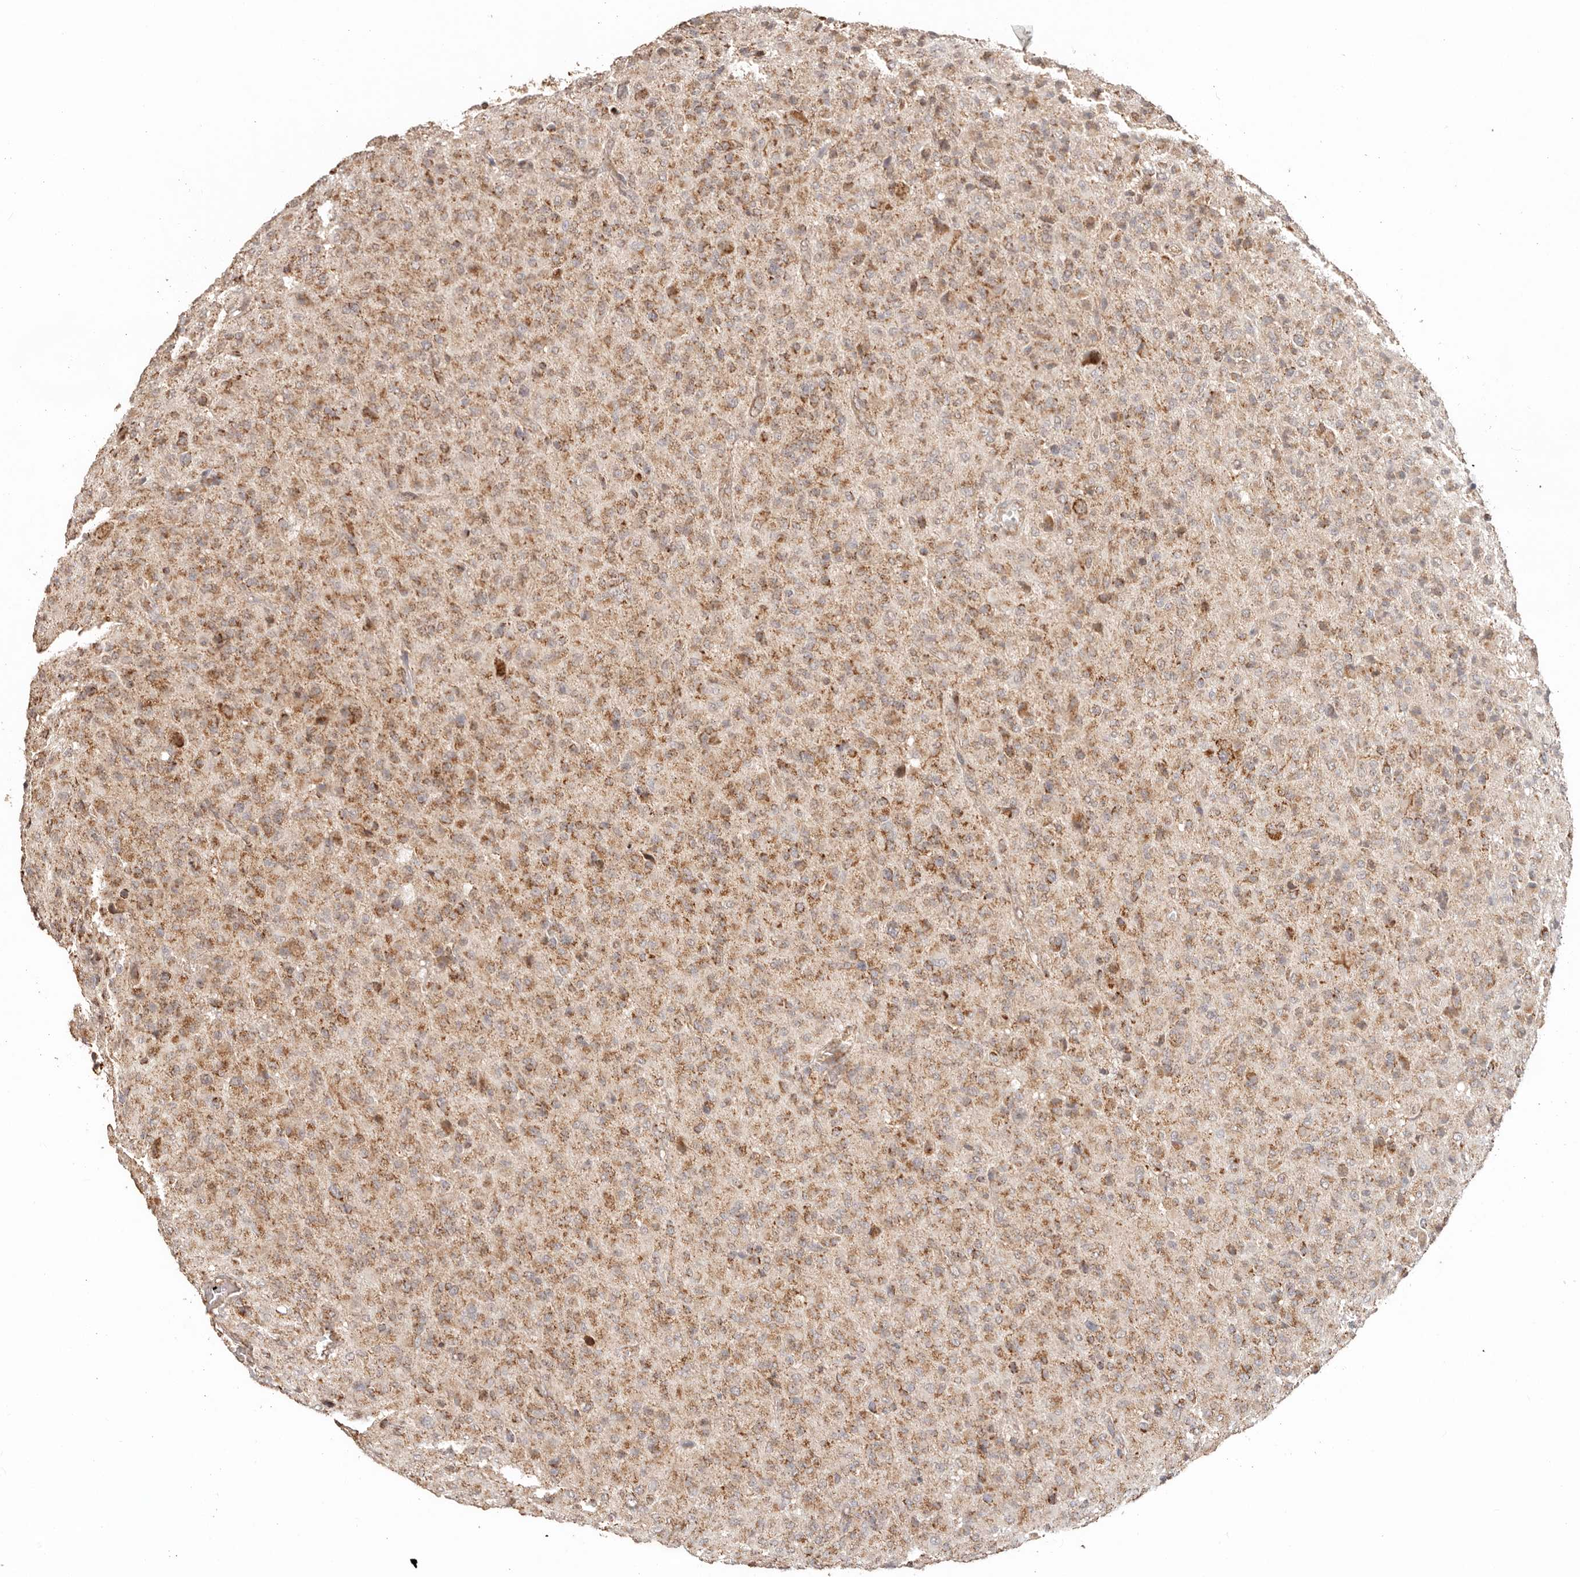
{"staining": {"intensity": "moderate", "quantity": ">75%", "location": "cytoplasmic/membranous"}, "tissue": "glioma", "cell_type": "Tumor cells", "image_type": "cancer", "snomed": [{"axis": "morphology", "description": "Glioma, malignant, High grade"}, {"axis": "topography", "description": "Brain"}], "caption": "Glioma stained with IHC shows moderate cytoplasmic/membranous expression in about >75% of tumor cells.", "gene": "NDUFB11", "patient": {"sex": "female", "age": 57}}